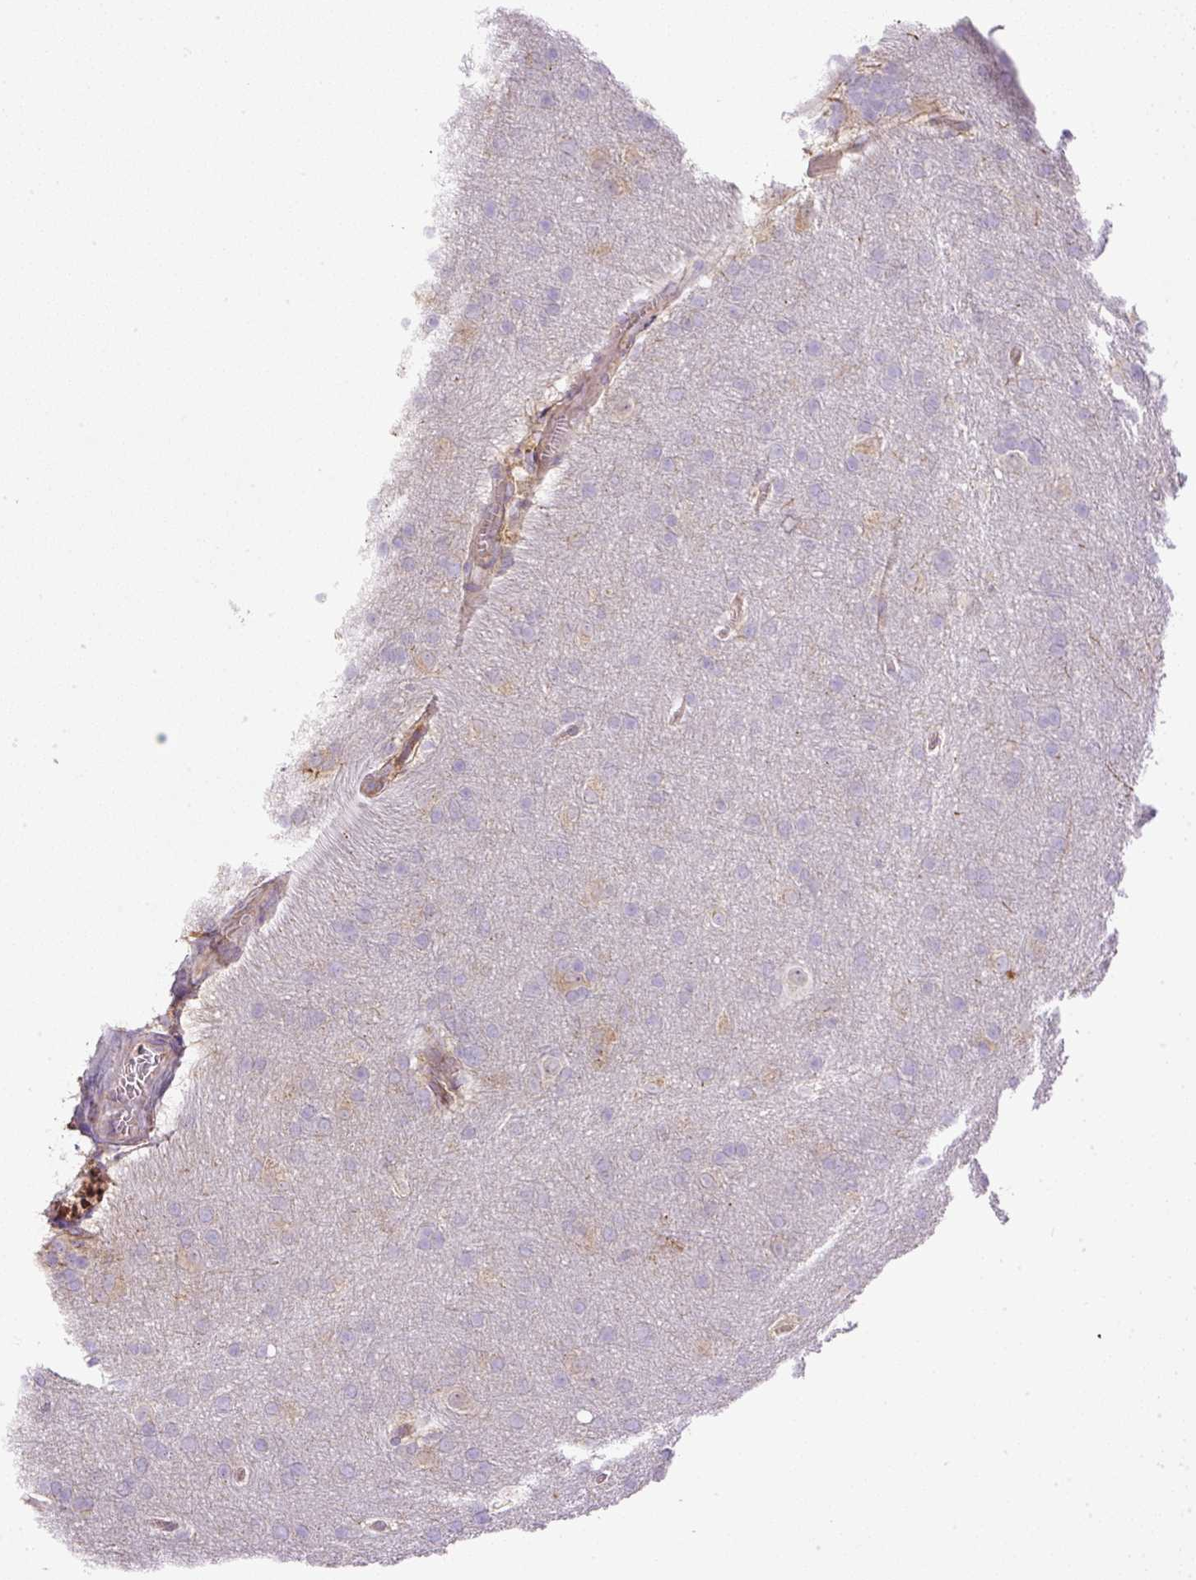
{"staining": {"intensity": "negative", "quantity": "none", "location": "none"}, "tissue": "glioma", "cell_type": "Tumor cells", "image_type": "cancer", "snomed": [{"axis": "morphology", "description": "Glioma, malignant, Low grade"}, {"axis": "topography", "description": "Brain"}], "caption": "Histopathology image shows no protein staining in tumor cells of malignant glioma (low-grade) tissue.", "gene": "DAPK1", "patient": {"sex": "female", "age": 32}}